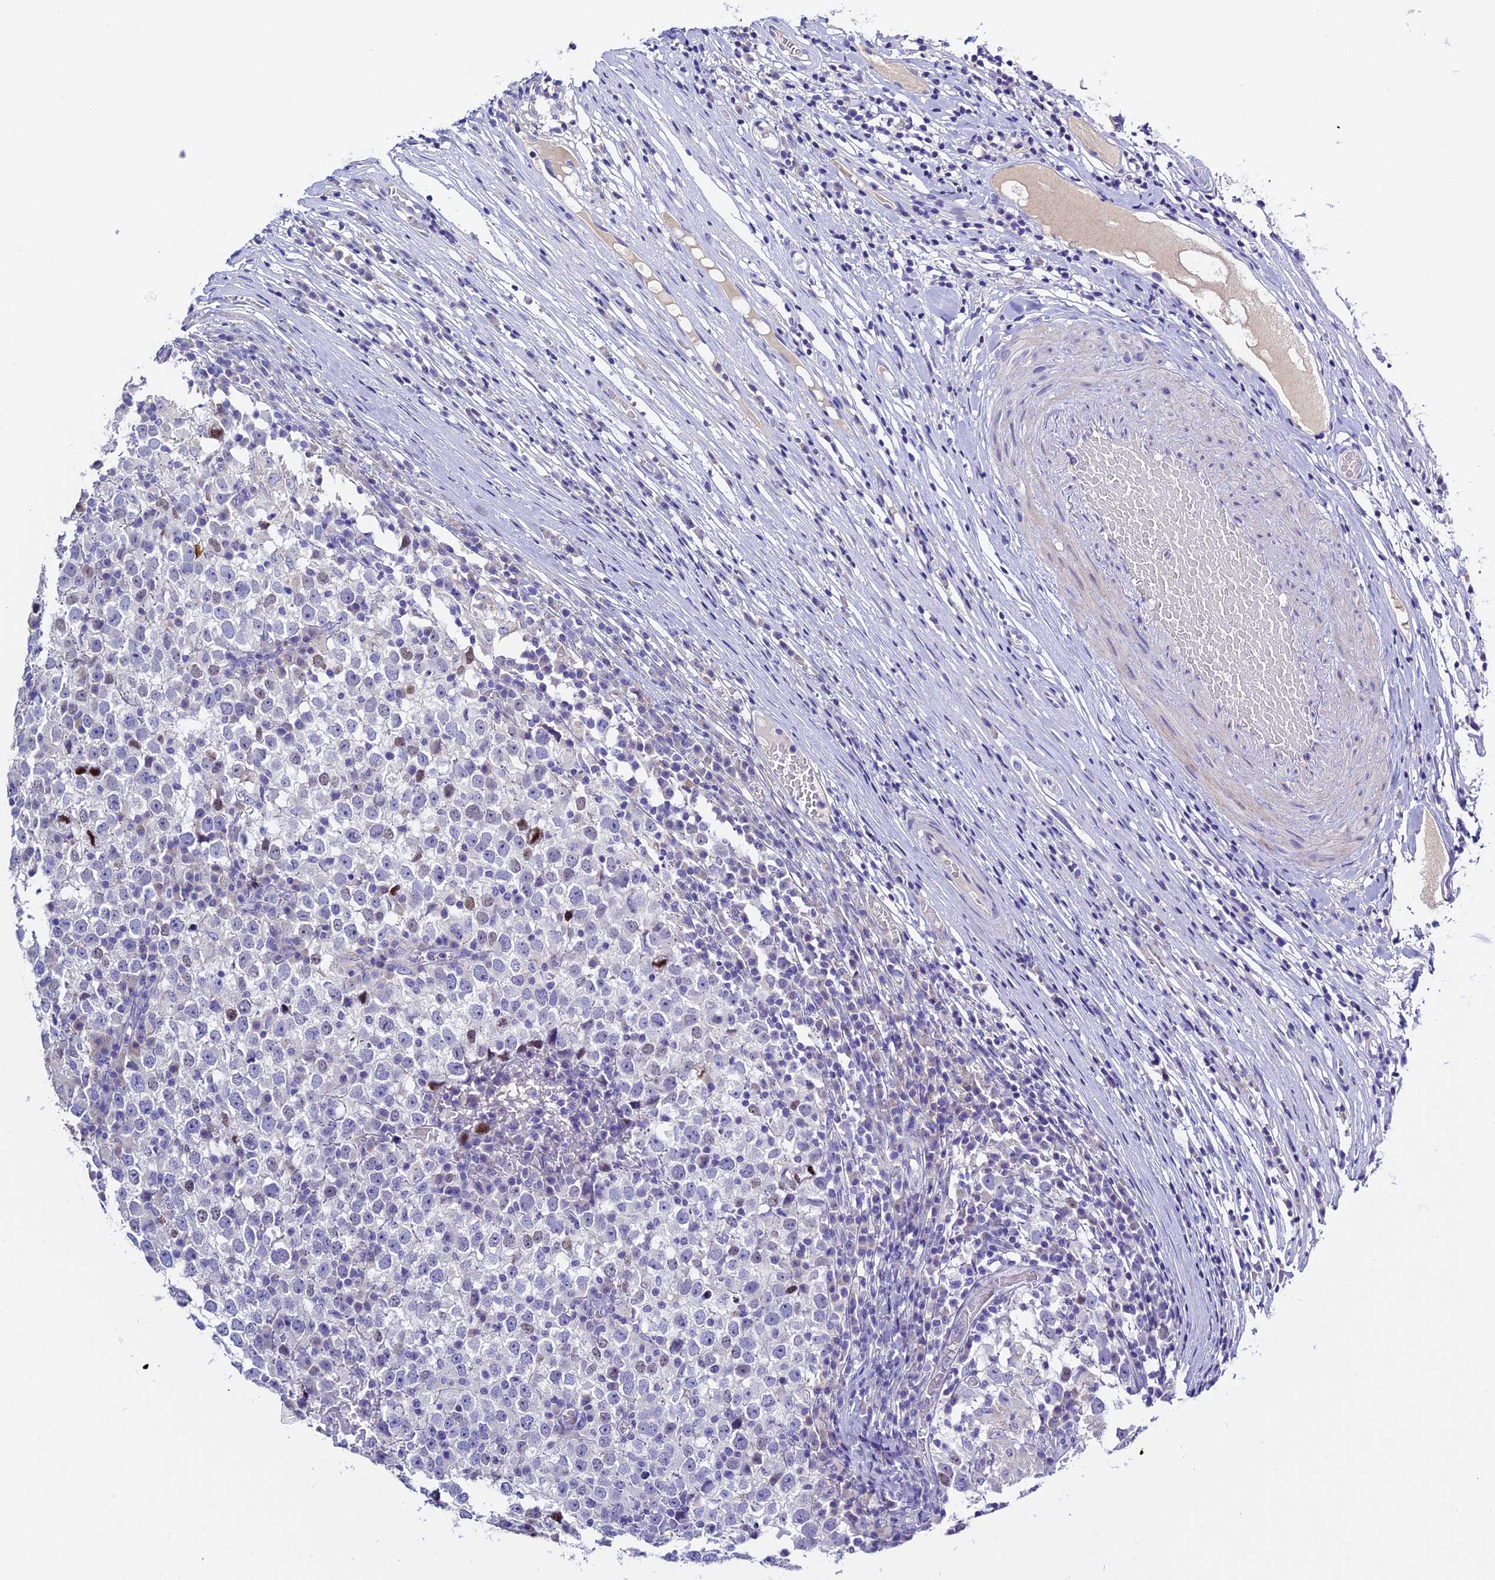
{"staining": {"intensity": "negative", "quantity": "none", "location": "none"}, "tissue": "testis cancer", "cell_type": "Tumor cells", "image_type": "cancer", "snomed": [{"axis": "morphology", "description": "Seminoma, NOS"}, {"axis": "topography", "description": "Testis"}], "caption": "Micrograph shows no significant protein expression in tumor cells of testis cancer (seminoma).", "gene": "RTTN", "patient": {"sex": "male", "age": 65}}